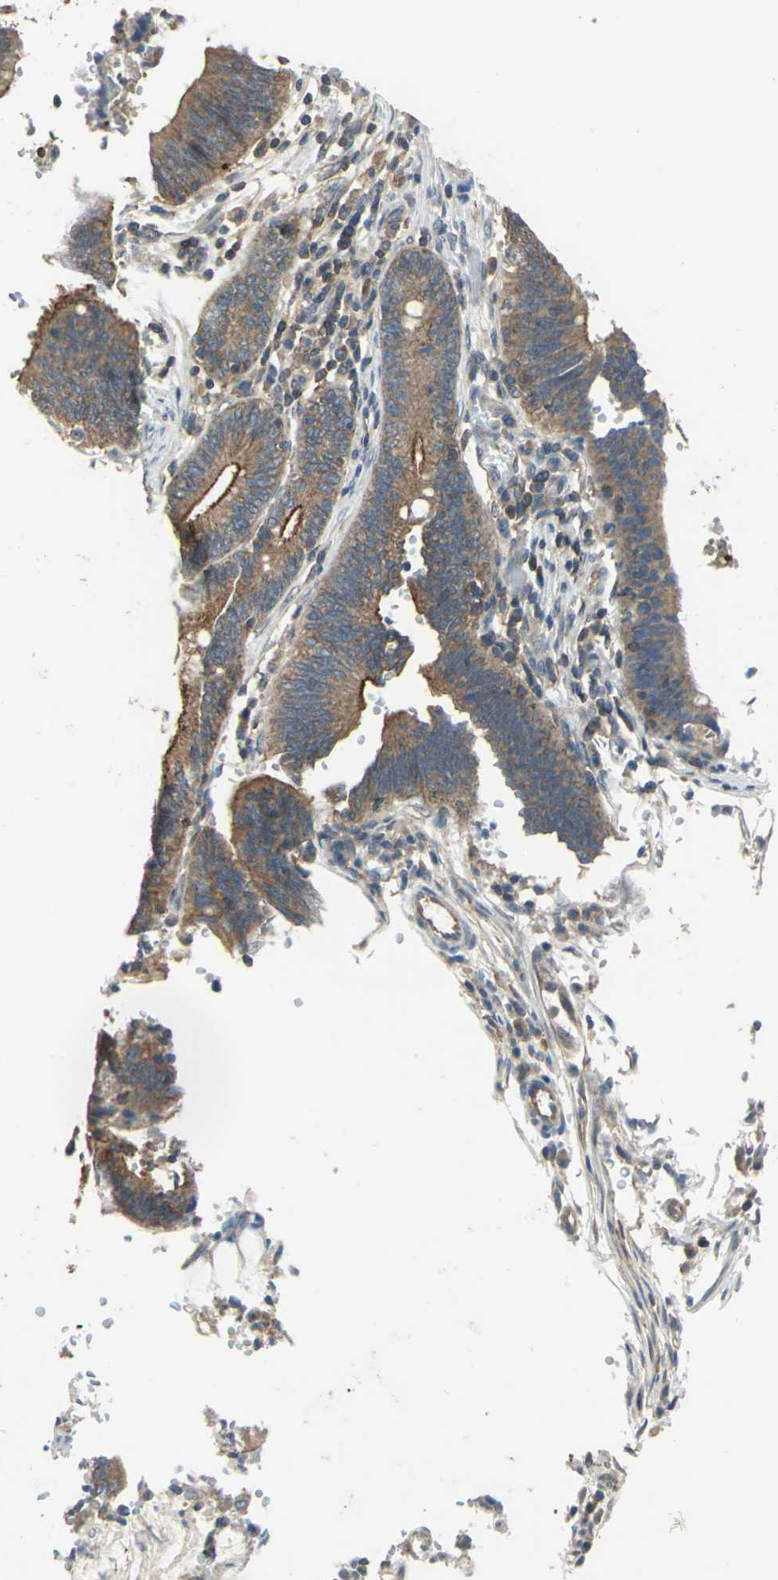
{"staining": {"intensity": "strong", "quantity": ">75%", "location": "cytoplasmic/membranous"}, "tissue": "colorectal cancer", "cell_type": "Tumor cells", "image_type": "cancer", "snomed": [{"axis": "morphology", "description": "Adenocarcinoma, NOS"}, {"axis": "topography", "description": "Rectum"}], "caption": "Tumor cells demonstrate strong cytoplasmic/membranous expression in about >75% of cells in adenocarcinoma (colorectal).", "gene": "RAPGEF1", "patient": {"sex": "female", "age": 66}}